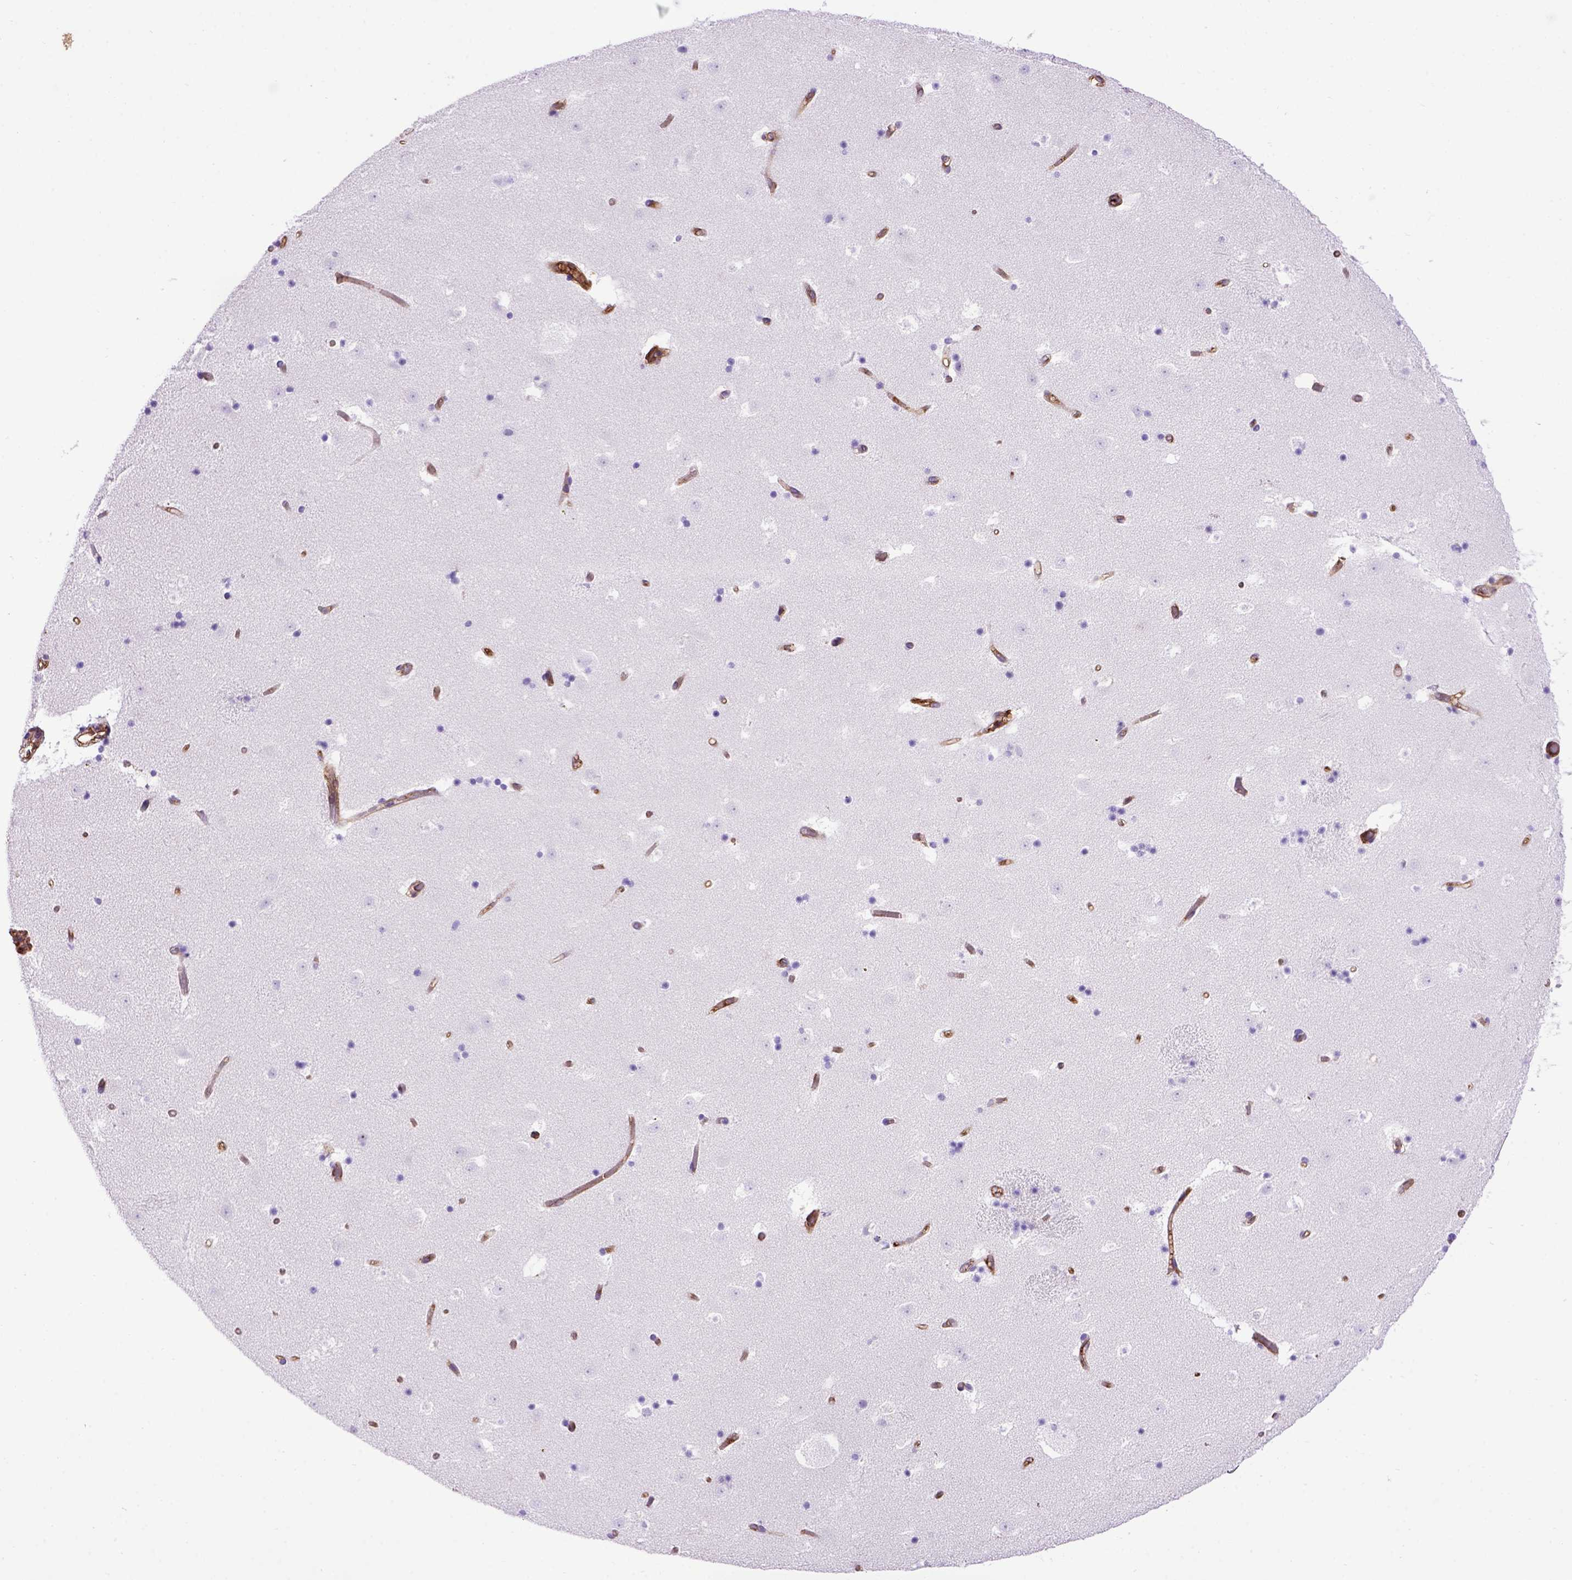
{"staining": {"intensity": "negative", "quantity": "none", "location": "none"}, "tissue": "caudate", "cell_type": "Glial cells", "image_type": "normal", "snomed": [{"axis": "morphology", "description": "Normal tissue, NOS"}, {"axis": "topography", "description": "Lateral ventricle wall"}], "caption": "This is an immunohistochemistry micrograph of benign human caudate. There is no staining in glial cells.", "gene": "ENG", "patient": {"sex": "female", "age": 42}}